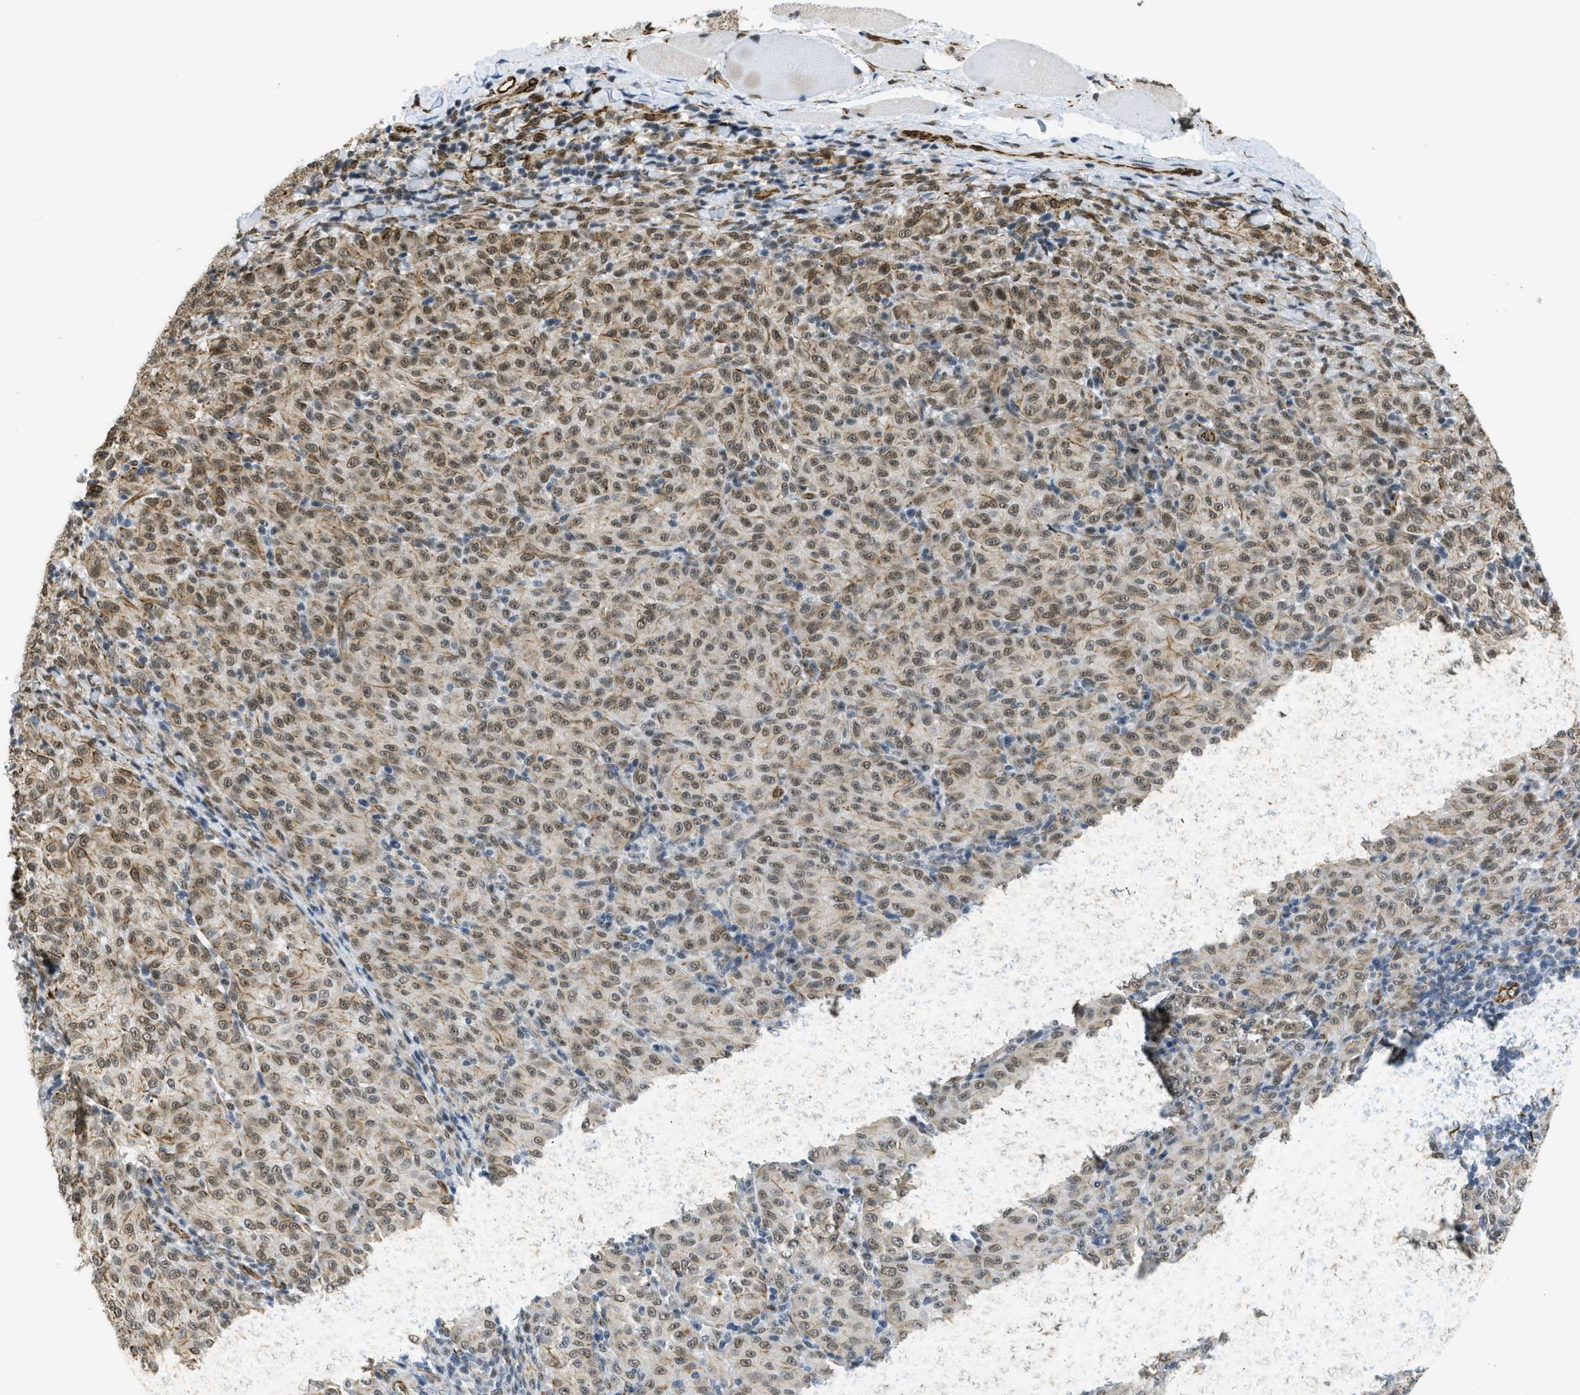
{"staining": {"intensity": "moderate", "quantity": ">75%", "location": "cytoplasmic/membranous,nuclear"}, "tissue": "melanoma", "cell_type": "Tumor cells", "image_type": "cancer", "snomed": [{"axis": "morphology", "description": "Malignant melanoma, NOS"}, {"axis": "topography", "description": "Skin"}], "caption": "The photomicrograph shows immunohistochemical staining of malignant melanoma. There is moderate cytoplasmic/membranous and nuclear expression is identified in approximately >75% of tumor cells. (DAB (3,3'-diaminobenzidine) = brown stain, brightfield microscopy at high magnification).", "gene": "LRRC8B", "patient": {"sex": "female", "age": 72}}